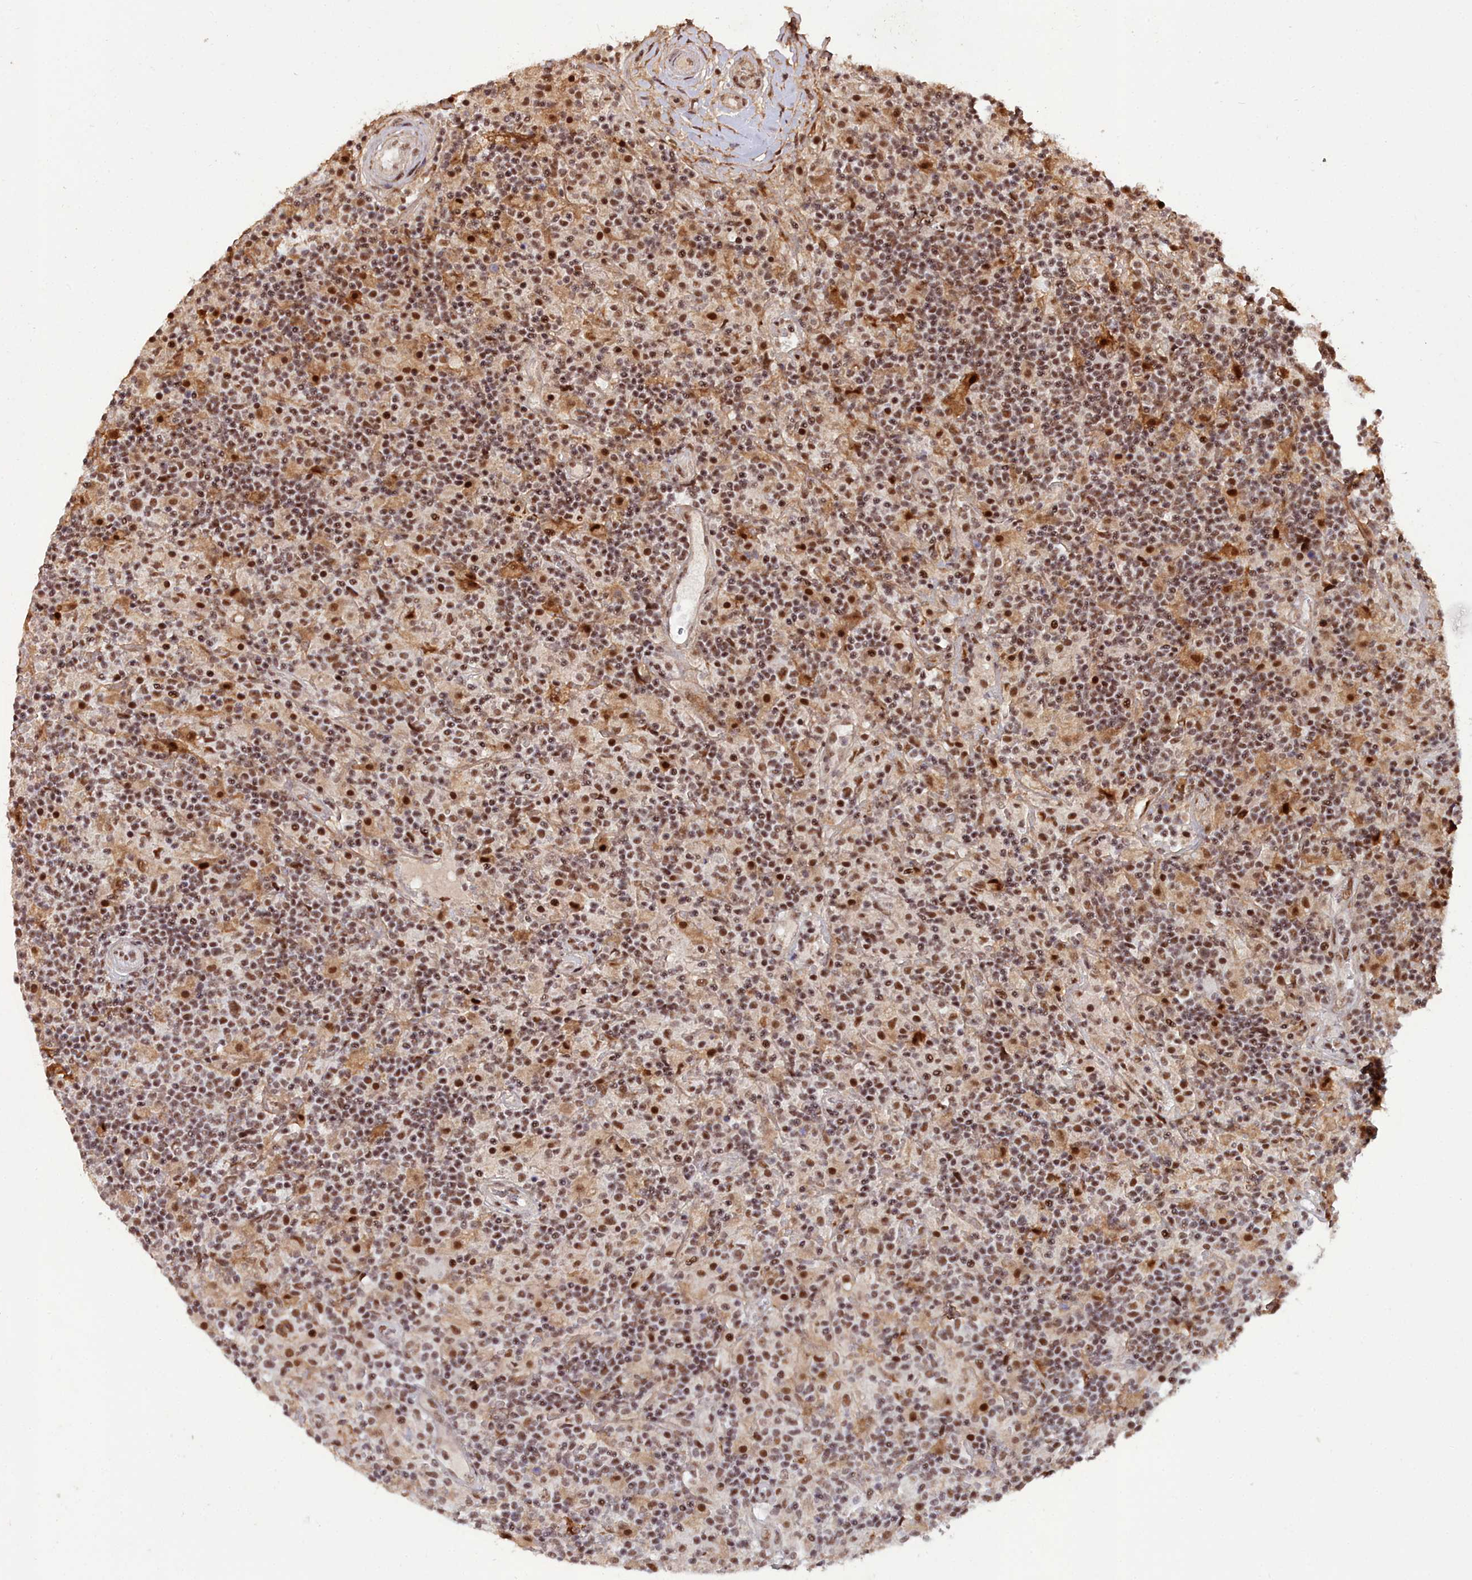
{"staining": {"intensity": "moderate", "quantity": ">75%", "location": "nuclear"}, "tissue": "lymphoma", "cell_type": "Tumor cells", "image_type": "cancer", "snomed": [{"axis": "morphology", "description": "Hodgkin's disease, NOS"}, {"axis": "topography", "description": "Lymph node"}], "caption": "Hodgkin's disease tissue shows moderate nuclear expression in approximately >75% of tumor cells", "gene": "CXXC1", "patient": {"sex": "male", "age": 70}}